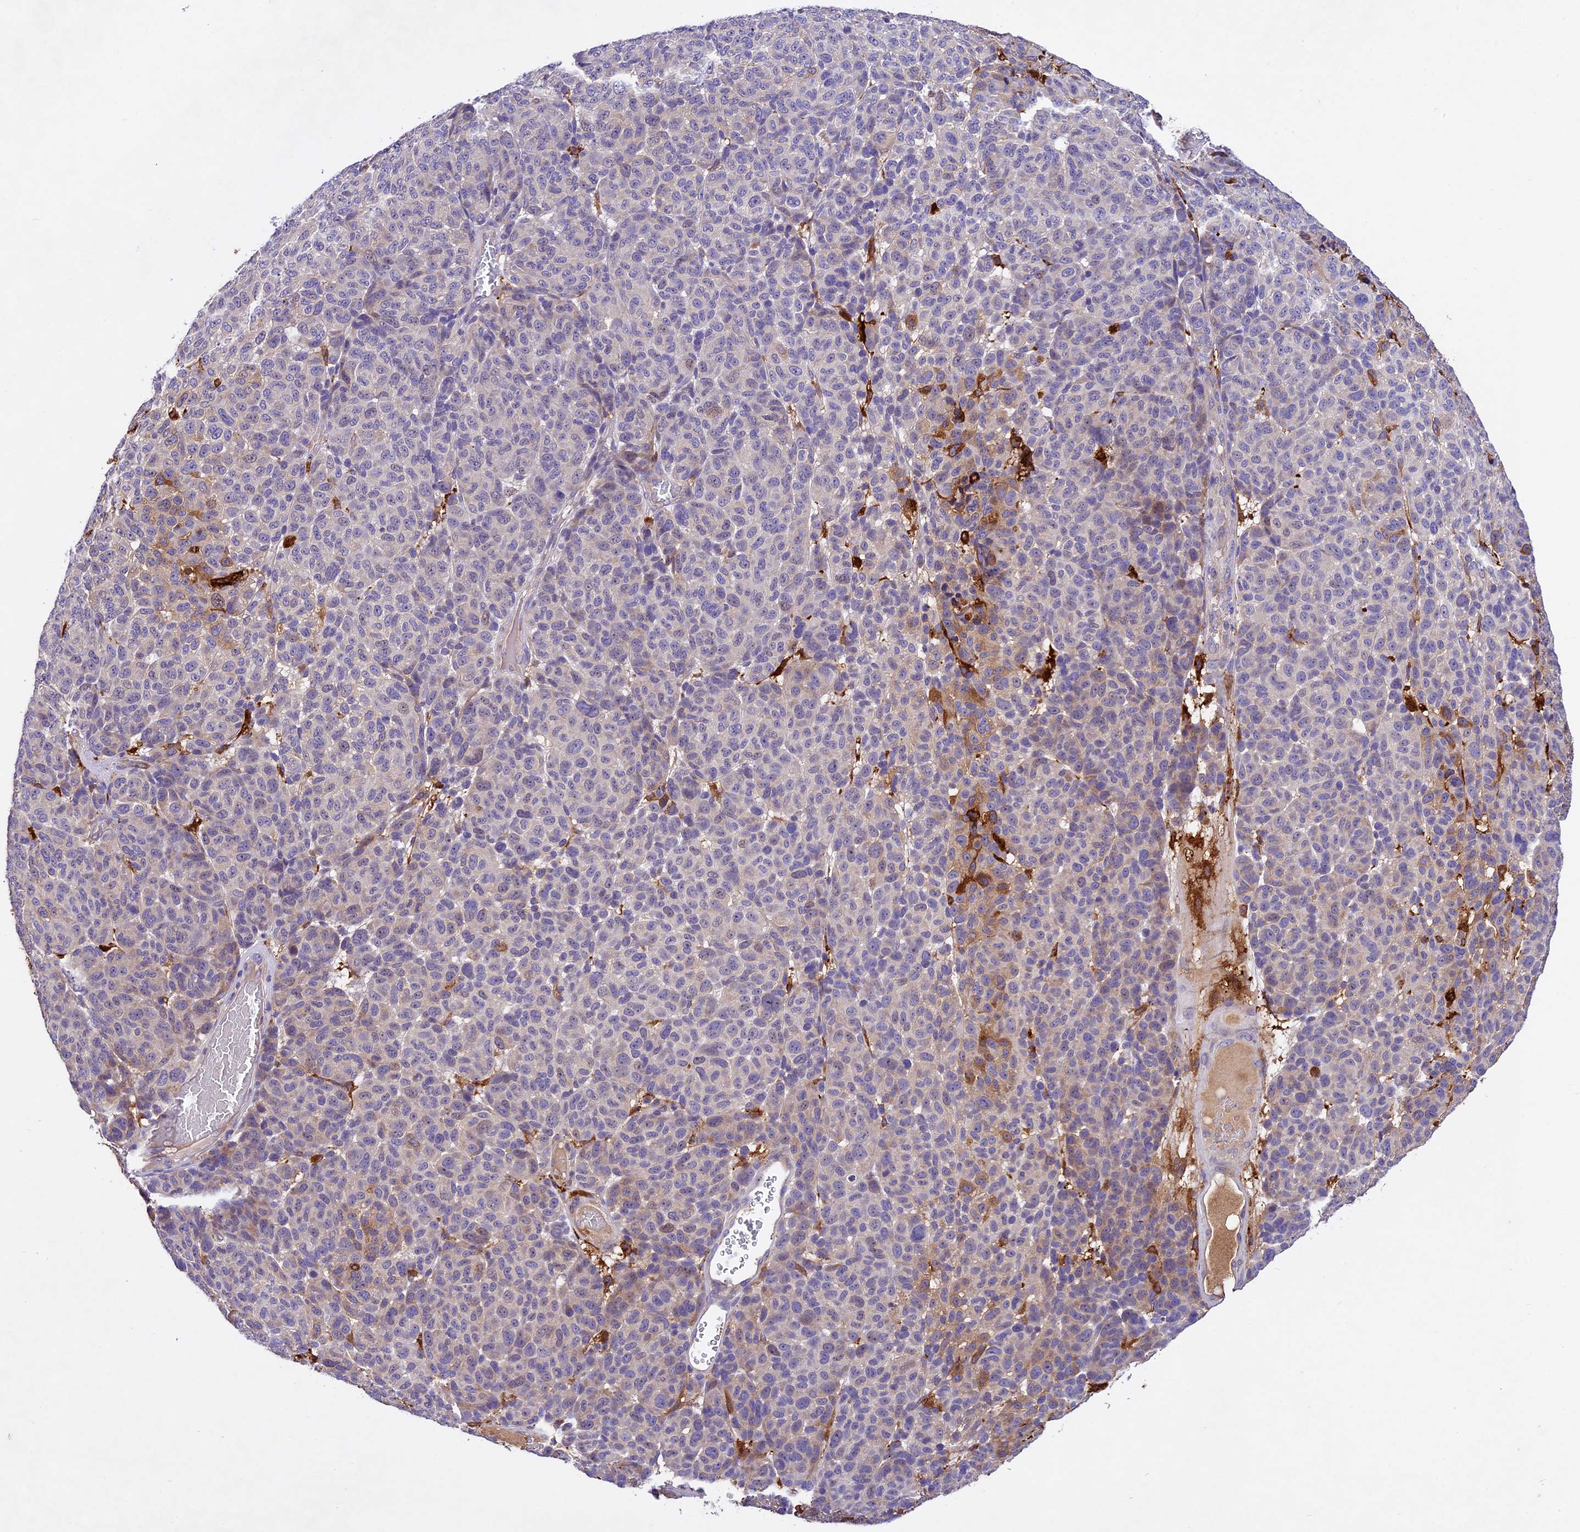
{"staining": {"intensity": "weak", "quantity": "<25%", "location": "cytoplasmic/membranous"}, "tissue": "melanoma", "cell_type": "Tumor cells", "image_type": "cancer", "snomed": [{"axis": "morphology", "description": "Malignant melanoma, NOS"}, {"axis": "topography", "description": "Skin"}], "caption": "Malignant melanoma was stained to show a protein in brown. There is no significant staining in tumor cells.", "gene": "CILP2", "patient": {"sex": "male", "age": 49}}